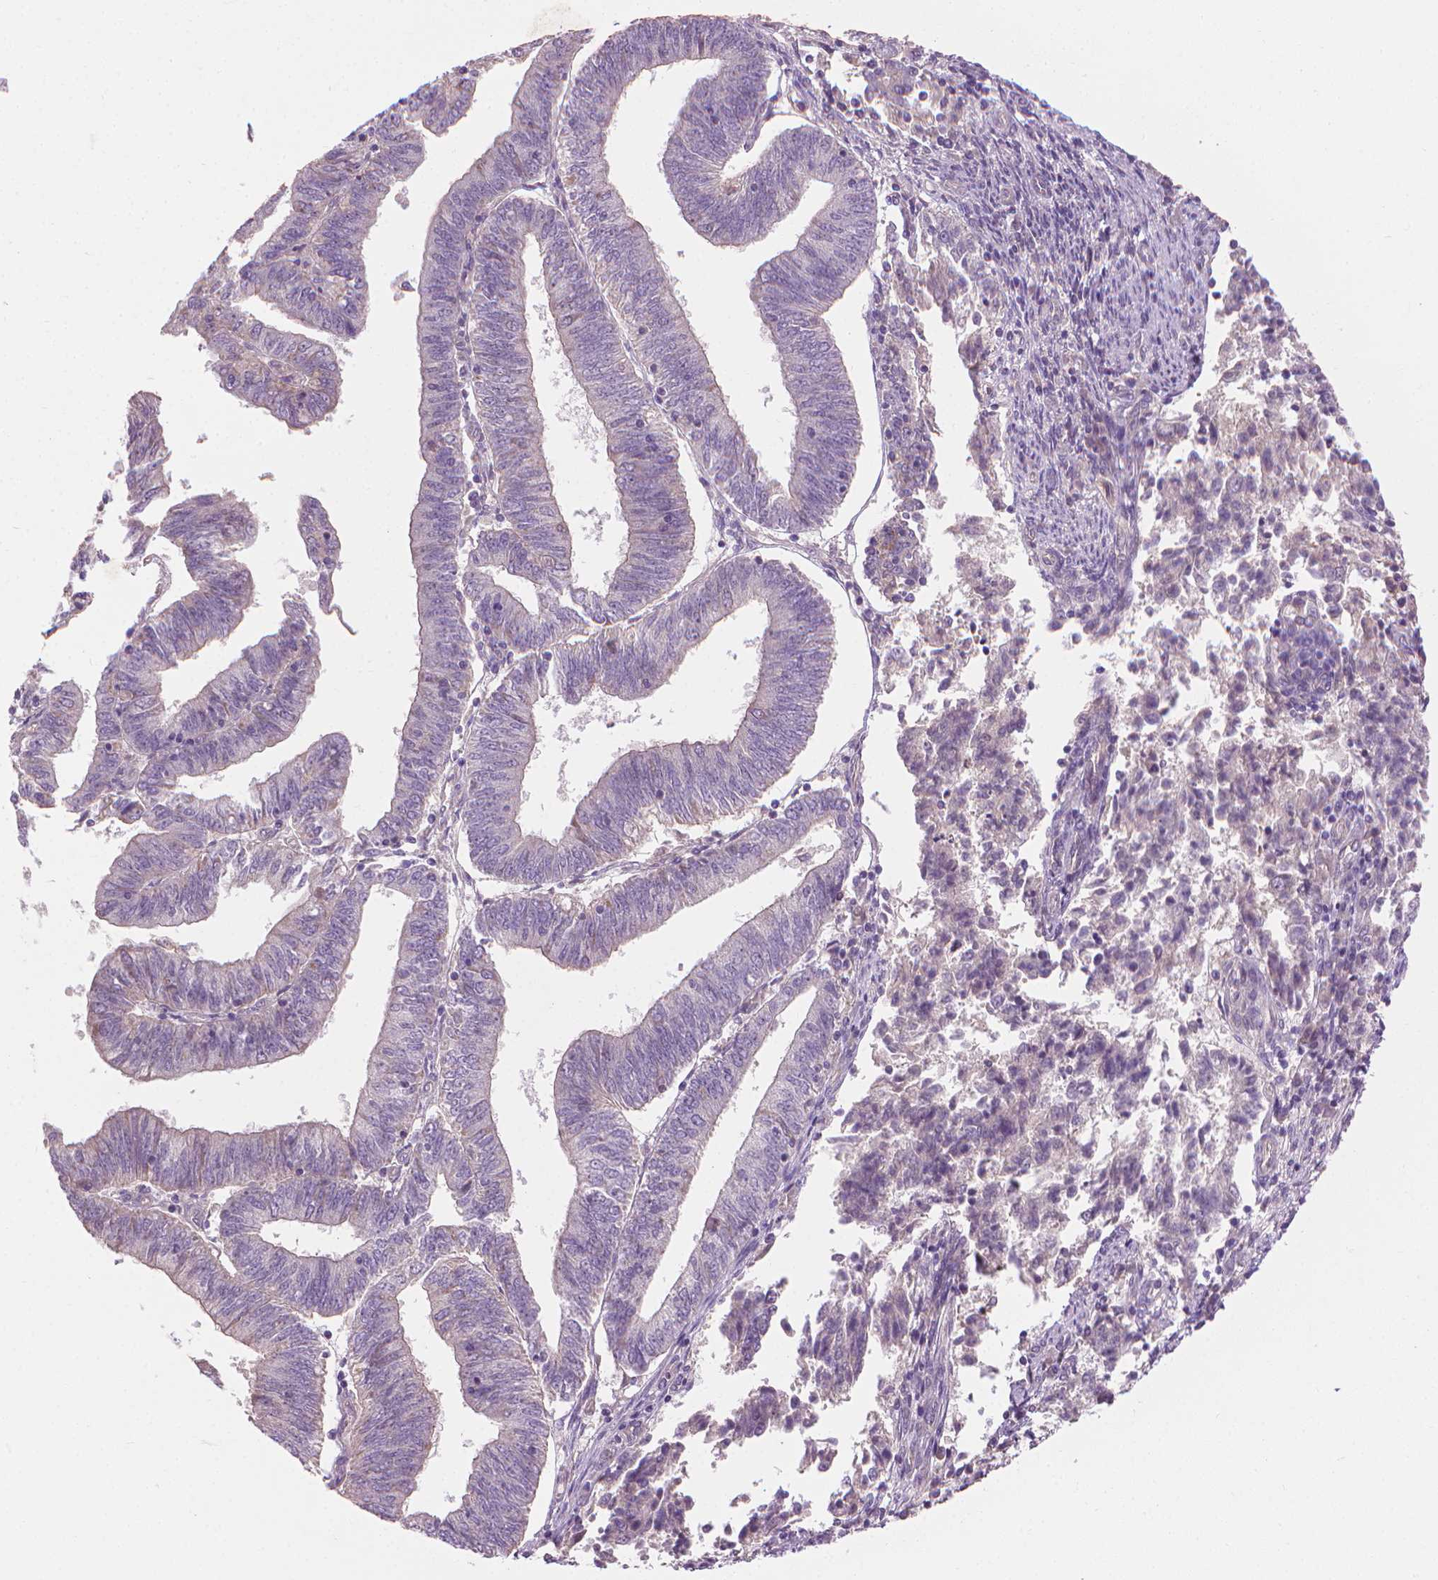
{"staining": {"intensity": "negative", "quantity": "none", "location": "none"}, "tissue": "endometrial cancer", "cell_type": "Tumor cells", "image_type": "cancer", "snomed": [{"axis": "morphology", "description": "Adenocarcinoma, NOS"}, {"axis": "topography", "description": "Endometrium"}], "caption": "Adenocarcinoma (endometrial) was stained to show a protein in brown. There is no significant staining in tumor cells.", "gene": "RIIAD1", "patient": {"sex": "female", "age": 82}}